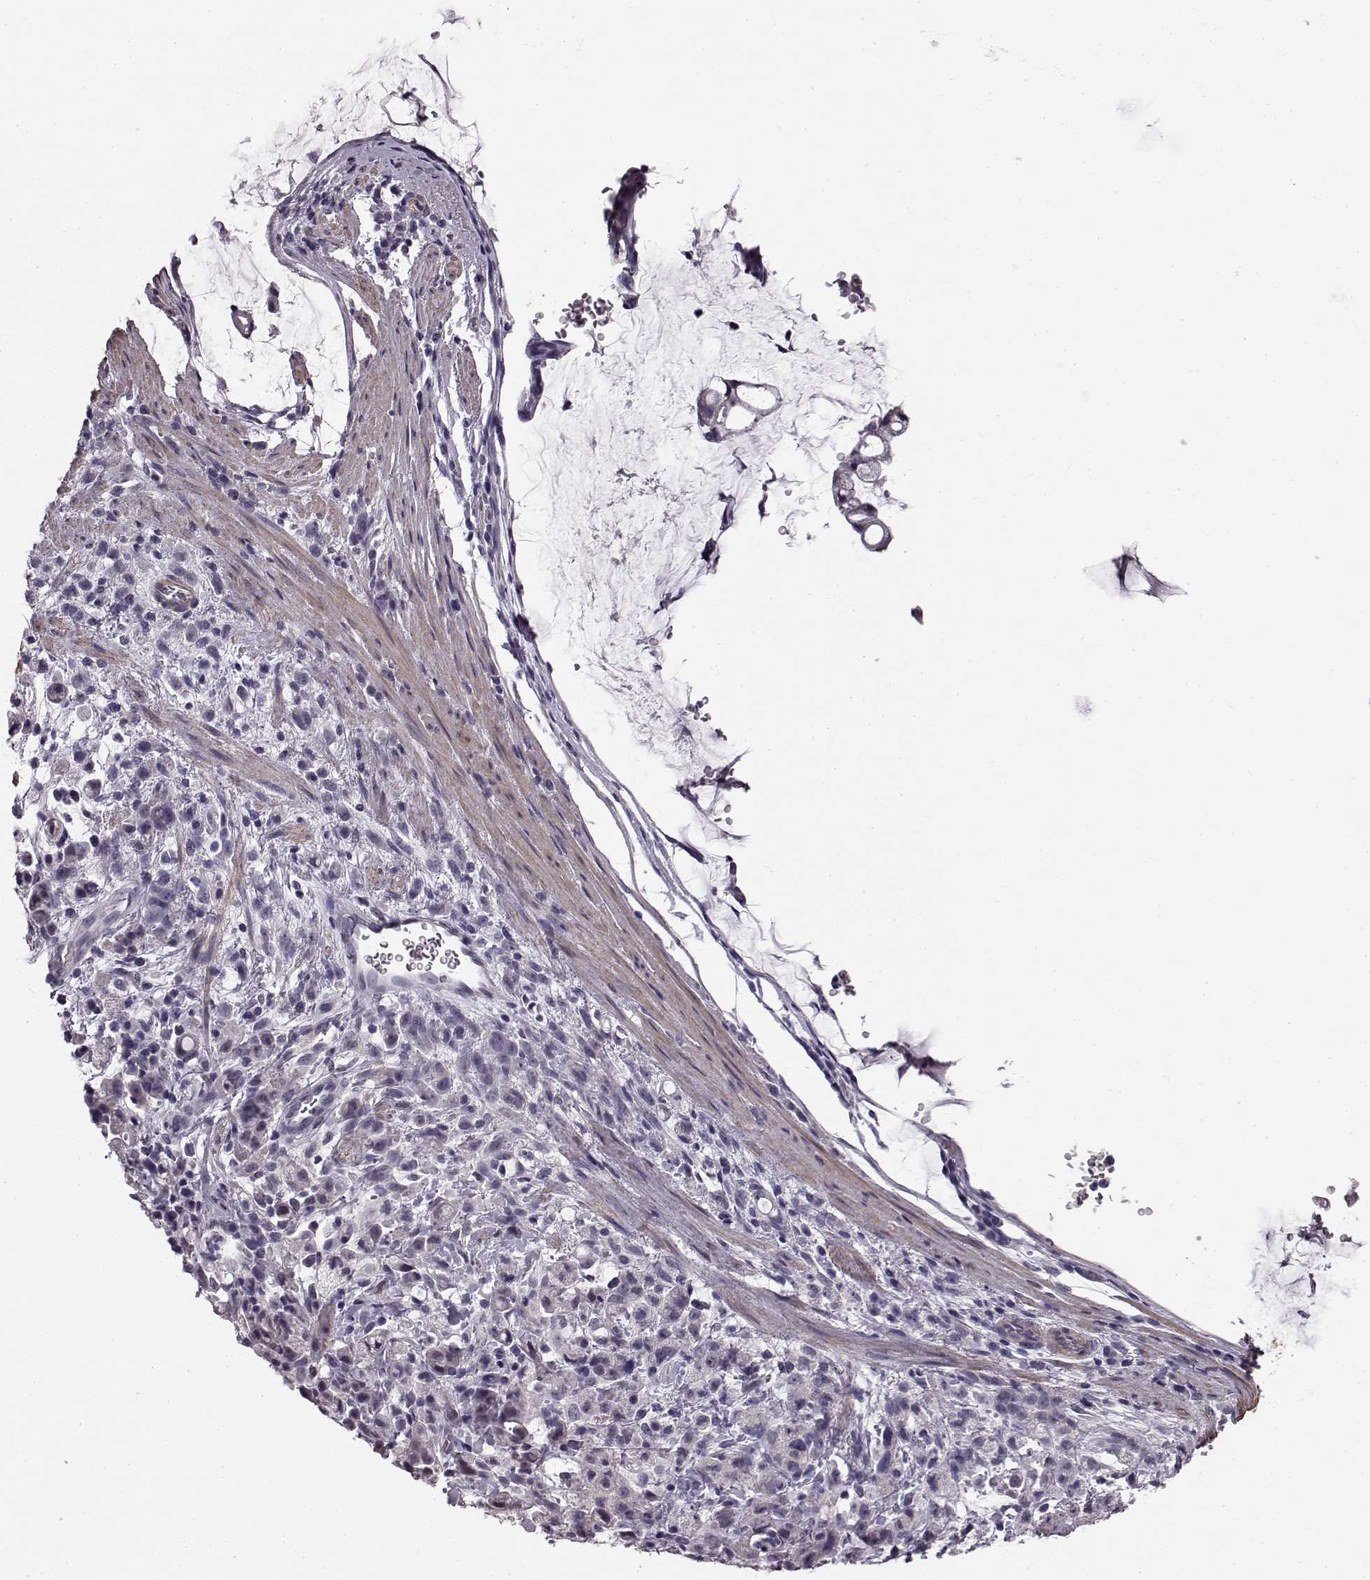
{"staining": {"intensity": "negative", "quantity": "none", "location": "none"}, "tissue": "stomach cancer", "cell_type": "Tumor cells", "image_type": "cancer", "snomed": [{"axis": "morphology", "description": "Adenocarcinoma, NOS"}, {"axis": "topography", "description": "Stomach"}], "caption": "The image displays no significant positivity in tumor cells of stomach adenocarcinoma. Nuclei are stained in blue.", "gene": "SLCO3A1", "patient": {"sex": "female", "age": 60}}